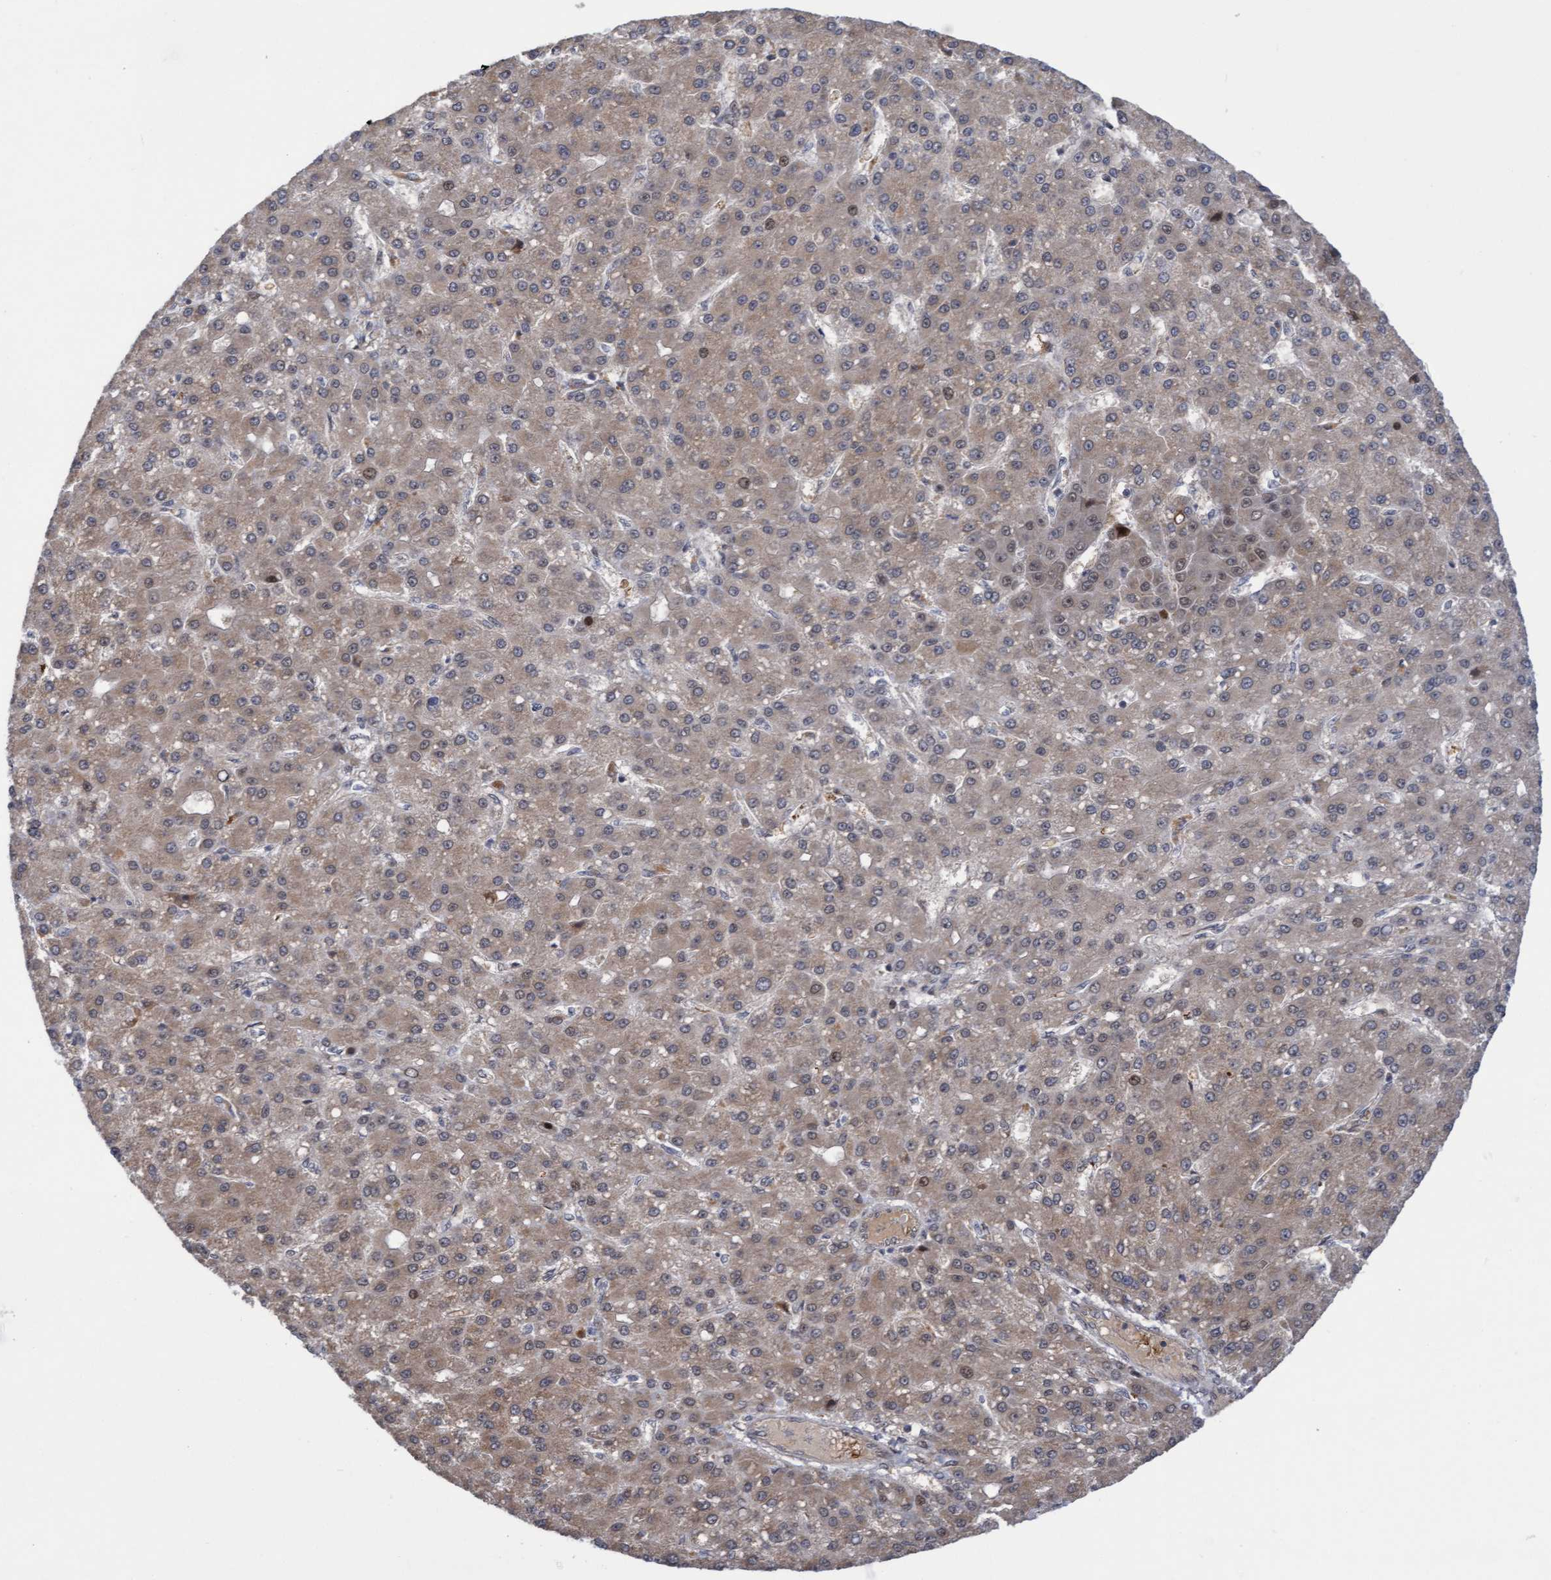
{"staining": {"intensity": "weak", "quantity": ">75%", "location": "cytoplasmic/membranous"}, "tissue": "liver cancer", "cell_type": "Tumor cells", "image_type": "cancer", "snomed": [{"axis": "morphology", "description": "Carcinoma, Hepatocellular, NOS"}, {"axis": "topography", "description": "Liver"}], "caption": "About >75% of tumor cells in human hepatocellular carcinoma (liver) exhibit weak cytoplasmic/membranous protein staining as visualized by brown immunohistochemical staining.", "gene": "TANC2", "patient": {"sex": "male", "age": 67}}